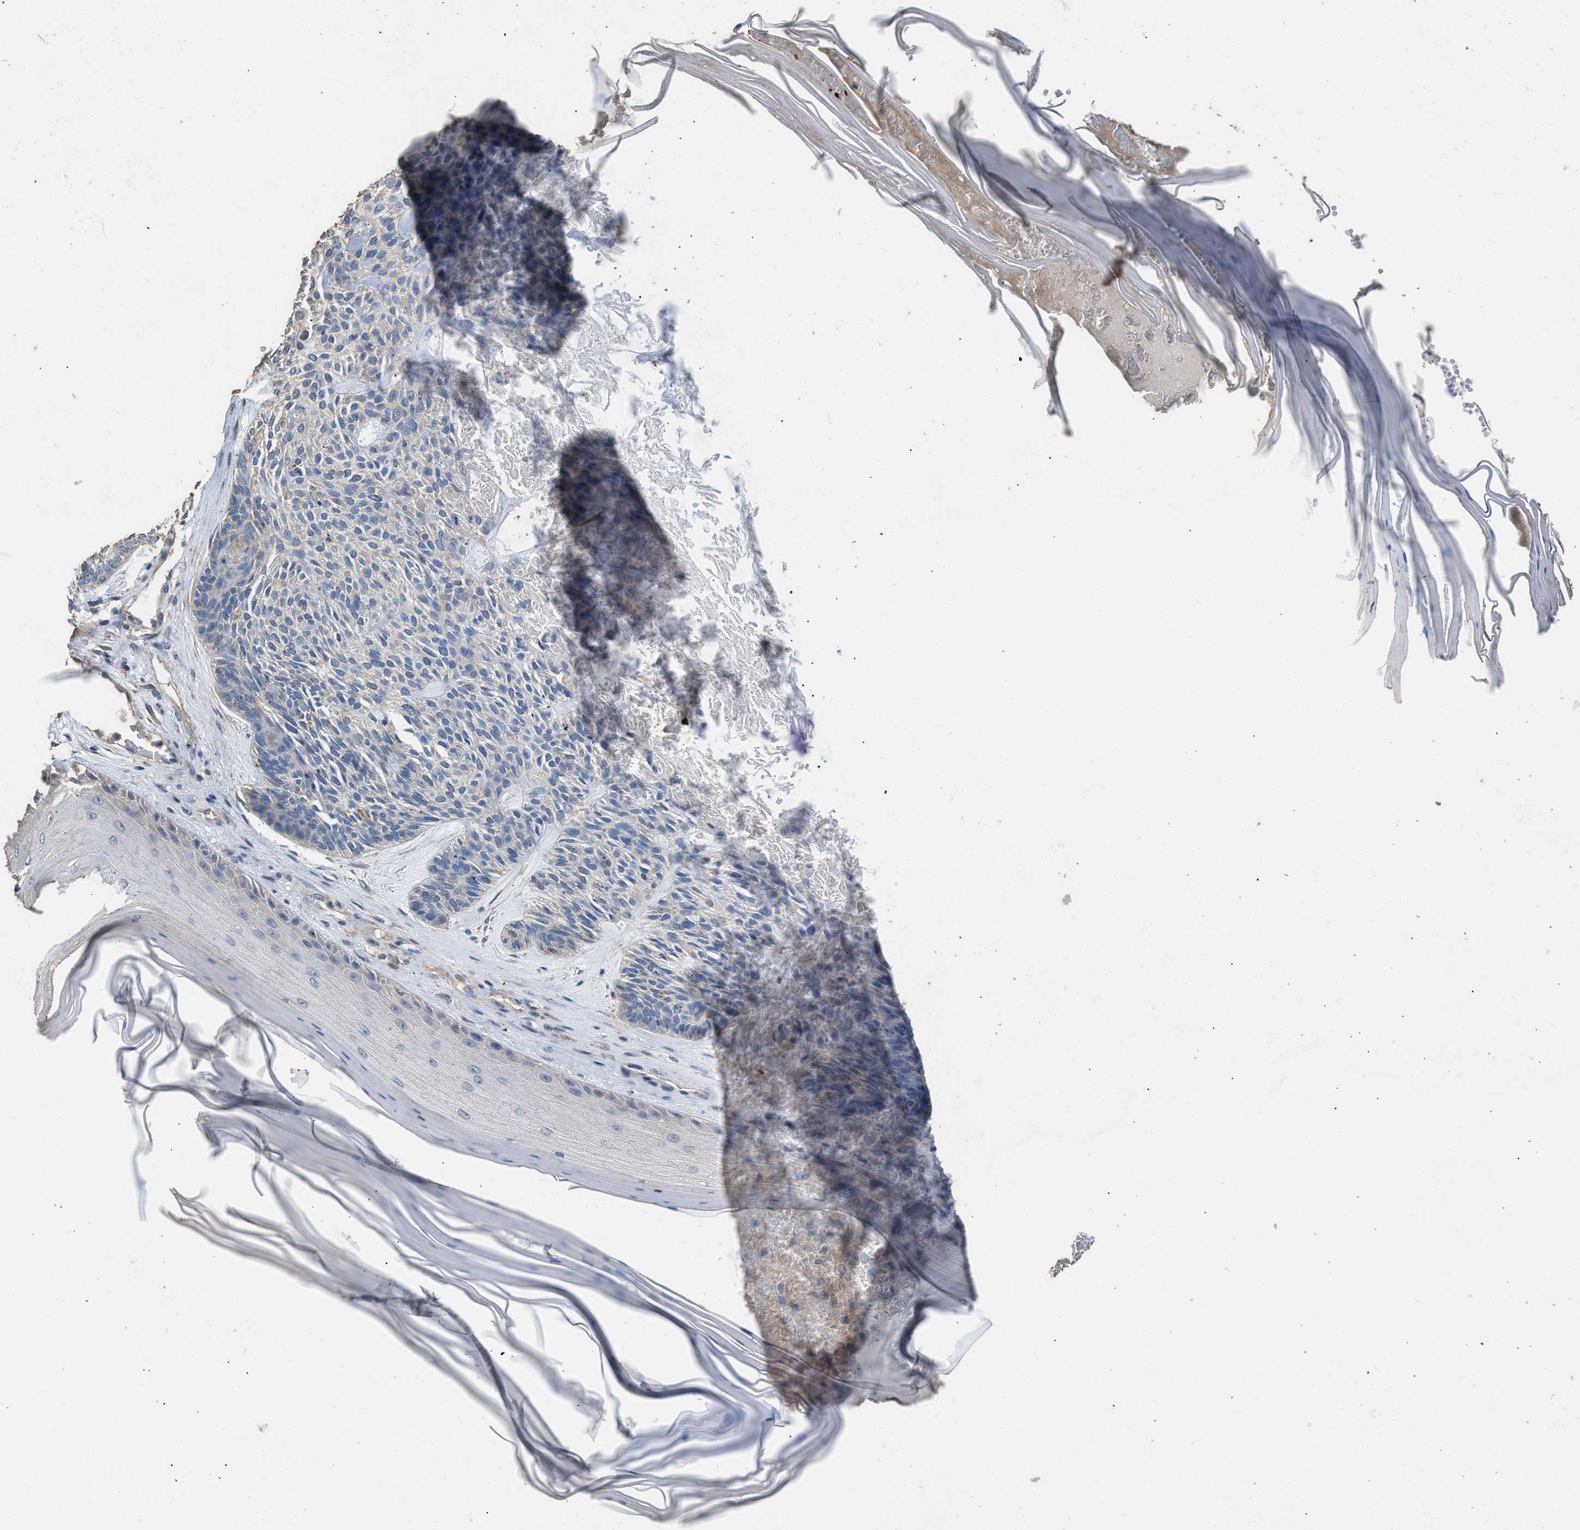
{"staining": {"intensity": "negative", "quantity": "none", "location": "none"}, "tissue": "skin cancer", "cell_type": "Tumor cells", "image_type": "cancer", "snomed": [{"axis": "morphology", "description": "Basal cell carcinoma"}, {"axis": "topography", "description": "Skin"}], "caption": "Skin cancer was stained to show a protein in brown. There is no significant staining in tumor cells.", "gene": "ITSN1", "patient": {"sex": "male", "age": 55}}